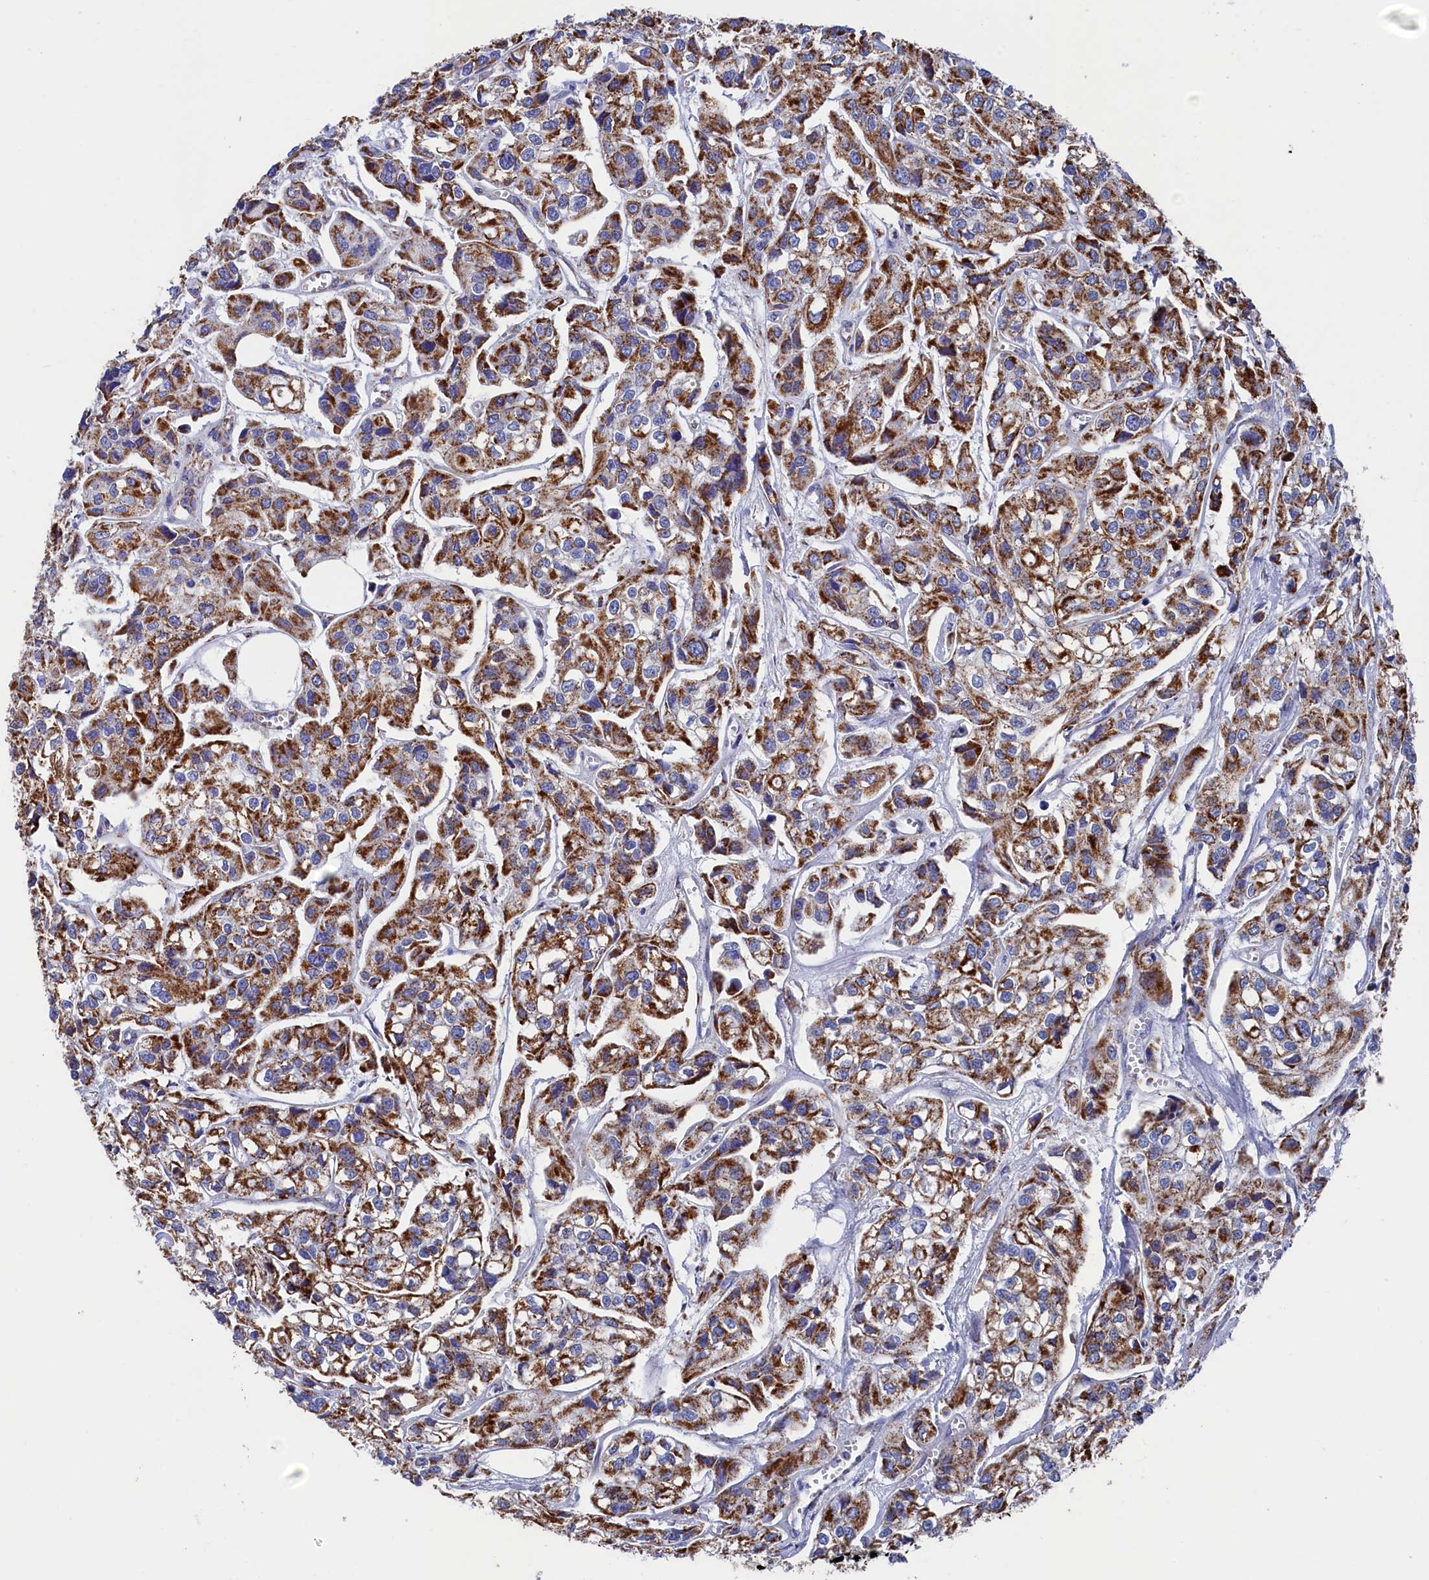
{"staining": {"intensity": "moderate", "quantity": ">75%", "location": "cytoplasmic/membranous"}, "tissue": "urothelial cancer", "cell_type": "Tumor cells", "image_type": "cancer", "snomed": [{"axis": "morphology", "description": "Urothelial carcinoma, High grade"}, {"axis": "topography", "description": "Urinary bladder"}], "caption": "Immunohistochemistry (IHC) image of neoplastic tissue: human urothelial cancer stained using immunohistochemistry (IHC) shows medium levels of moderate protein expression localized specifically in the cytoplasmic/membranous of tumor cells, appearing as a cytoplasmic/membranous brown color.", "gene": "MMAB", "patient": {"sex": "male", "age": 67}}